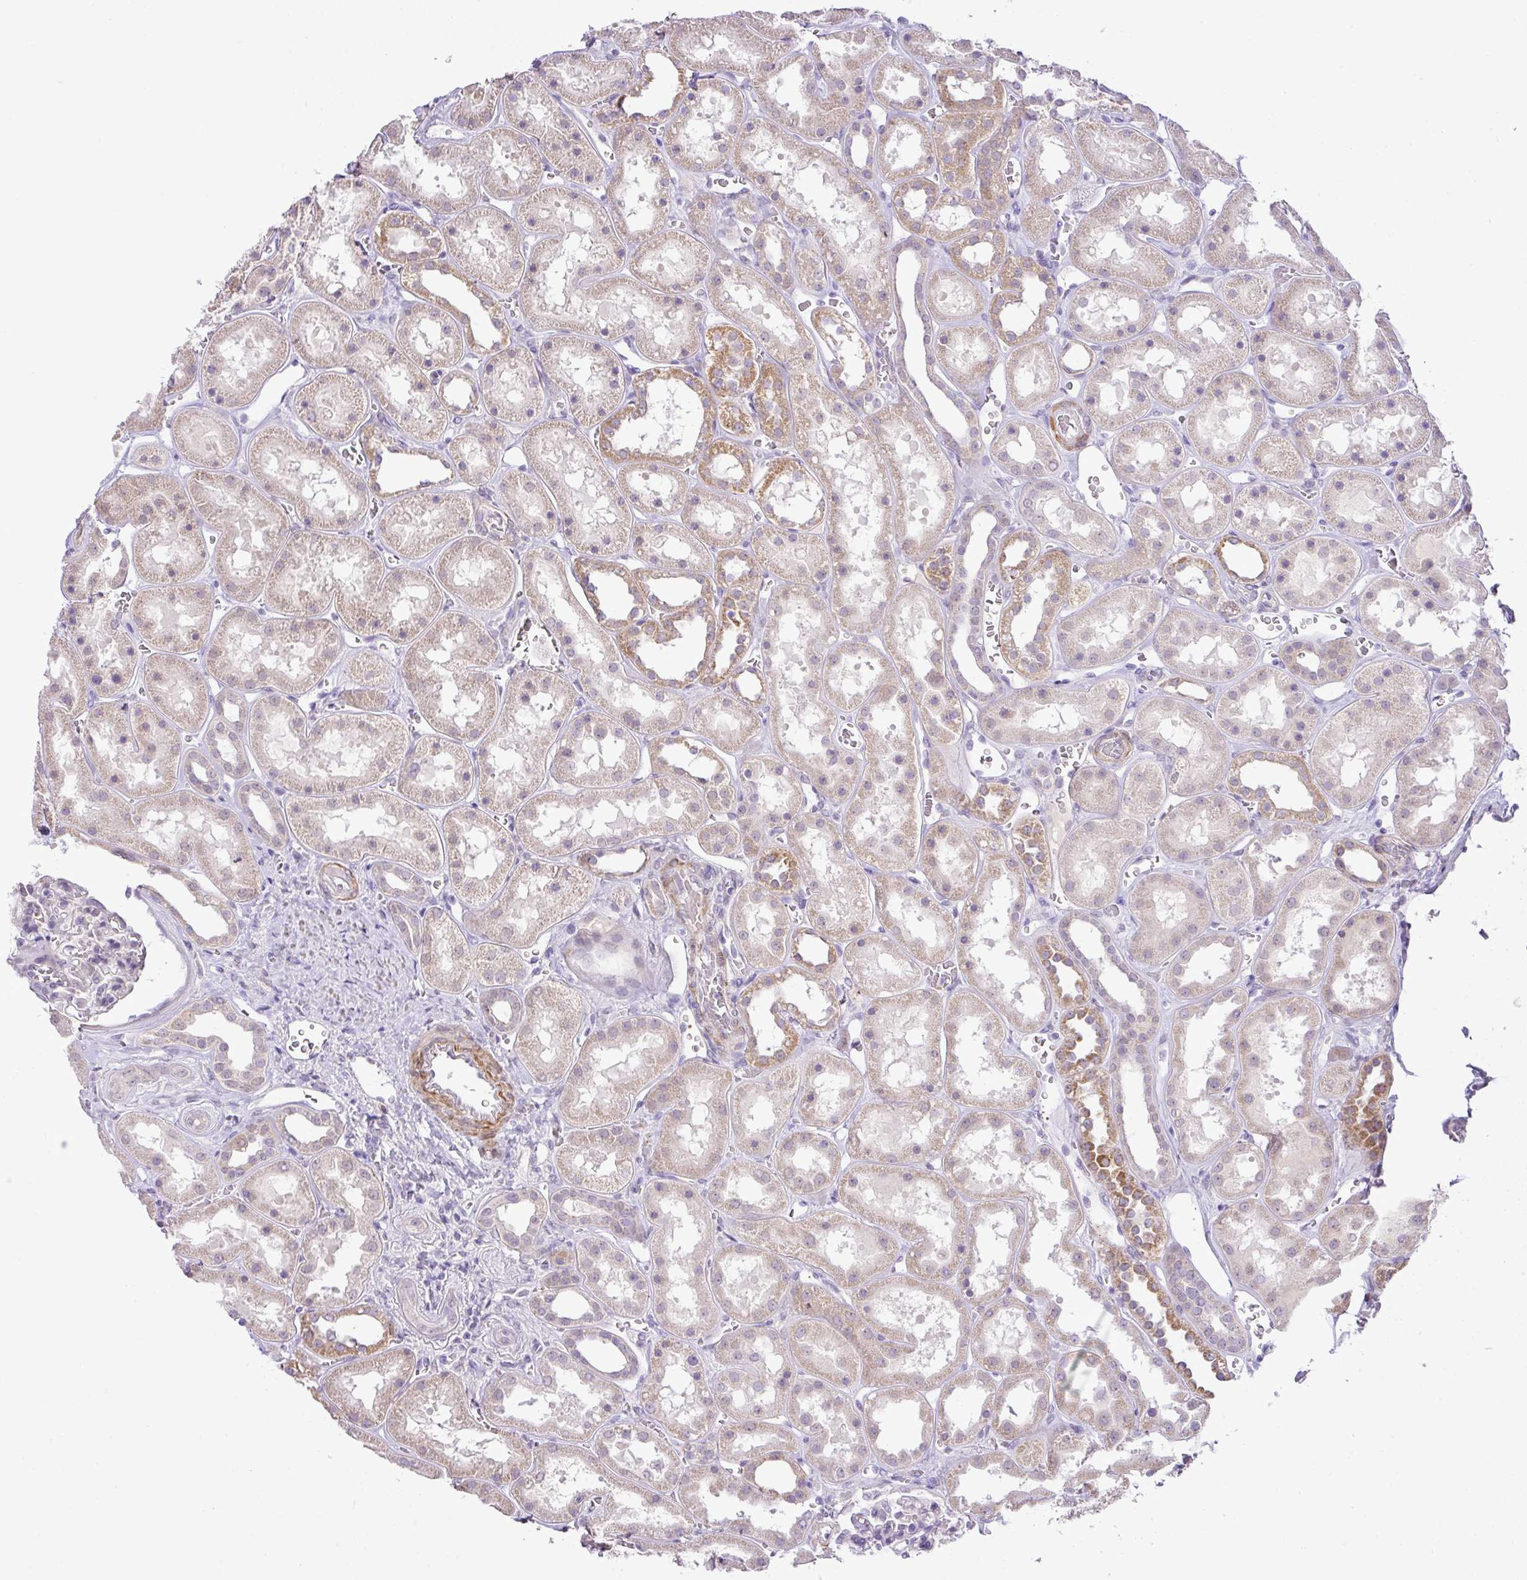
{"staining": {"intensity": "negative", "quantity": "none", "location": "none"}, "tissue": "kidney", "cell_type": "Cells in glomeruli", "image_type": "normal", "snomed": [{"axis": "morphology", "description": "Normal tissue, NOS"}, {"axis": "topography", "description": "Kidney"}], "caption": "Immunohistochemistry (IHC) micrograph of normal human kidney stained for a protein (brown), which displays no positivity in cells in glomeruli.", "gene": "DIP2A", "patient": {"sex": "female", "age": 41}}